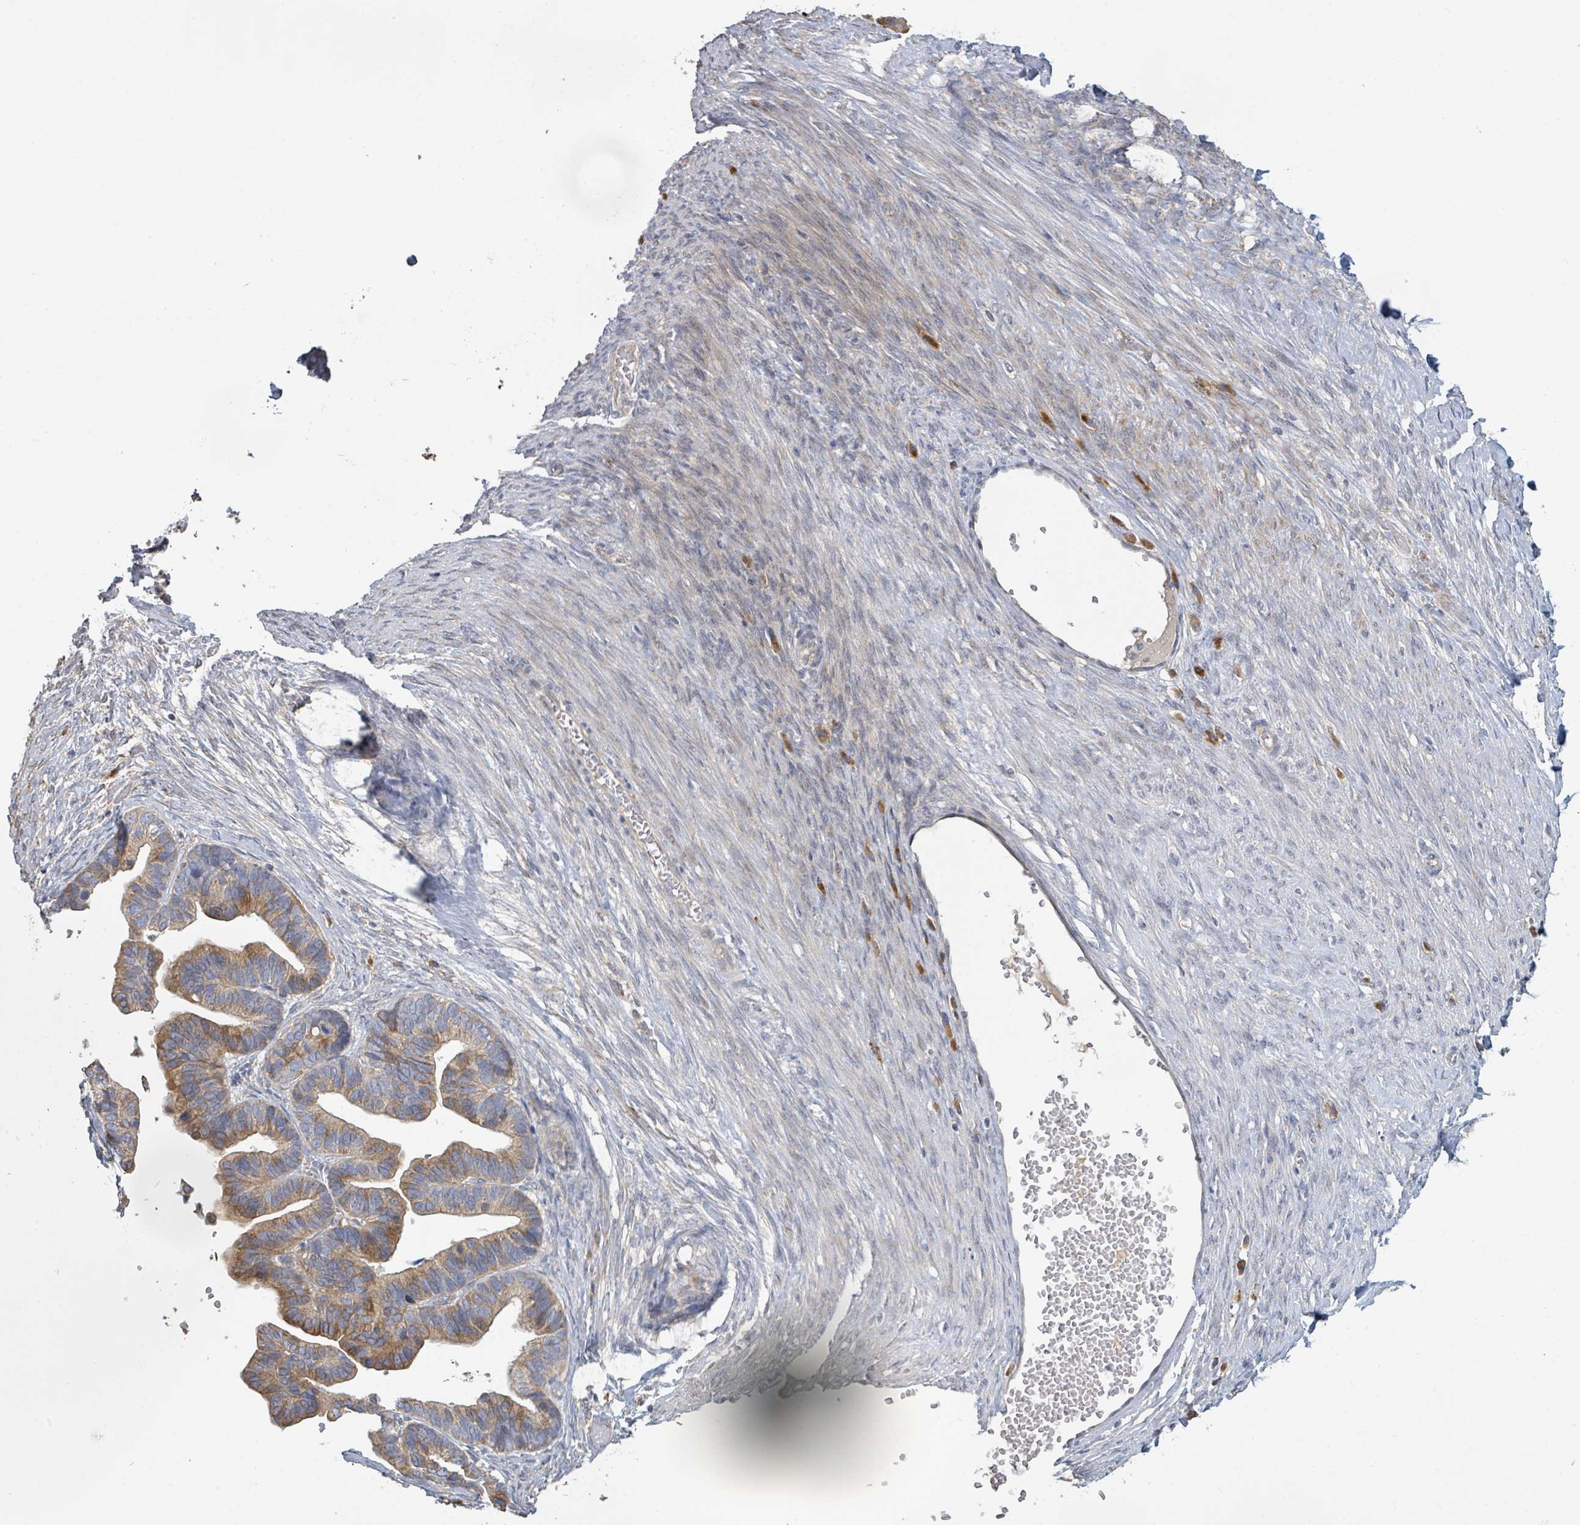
{"staining": {"intensity": "moderate", "quantity": ">75%", "location": "cytoplasmic/membranous"}, "tissue": "ovarian cancer", "cell_type": "Tumor cells", "image_type": "cancer", "snomed": [{"axis": "morphology", "description": "Cystadenocarcinoma, serous, NOS"}, {"axis": "topography", "description": "Ovary"}], "caption": "Immunohistochemical staining of human ovarian cancer (serous cystadenocarcinoma) shows moderate cytoplasmic/membranous protein positivity in approximately >75% of tumor cells.", "gene": "KCNS2", "patient": {"sex": "female", "age": 56}}